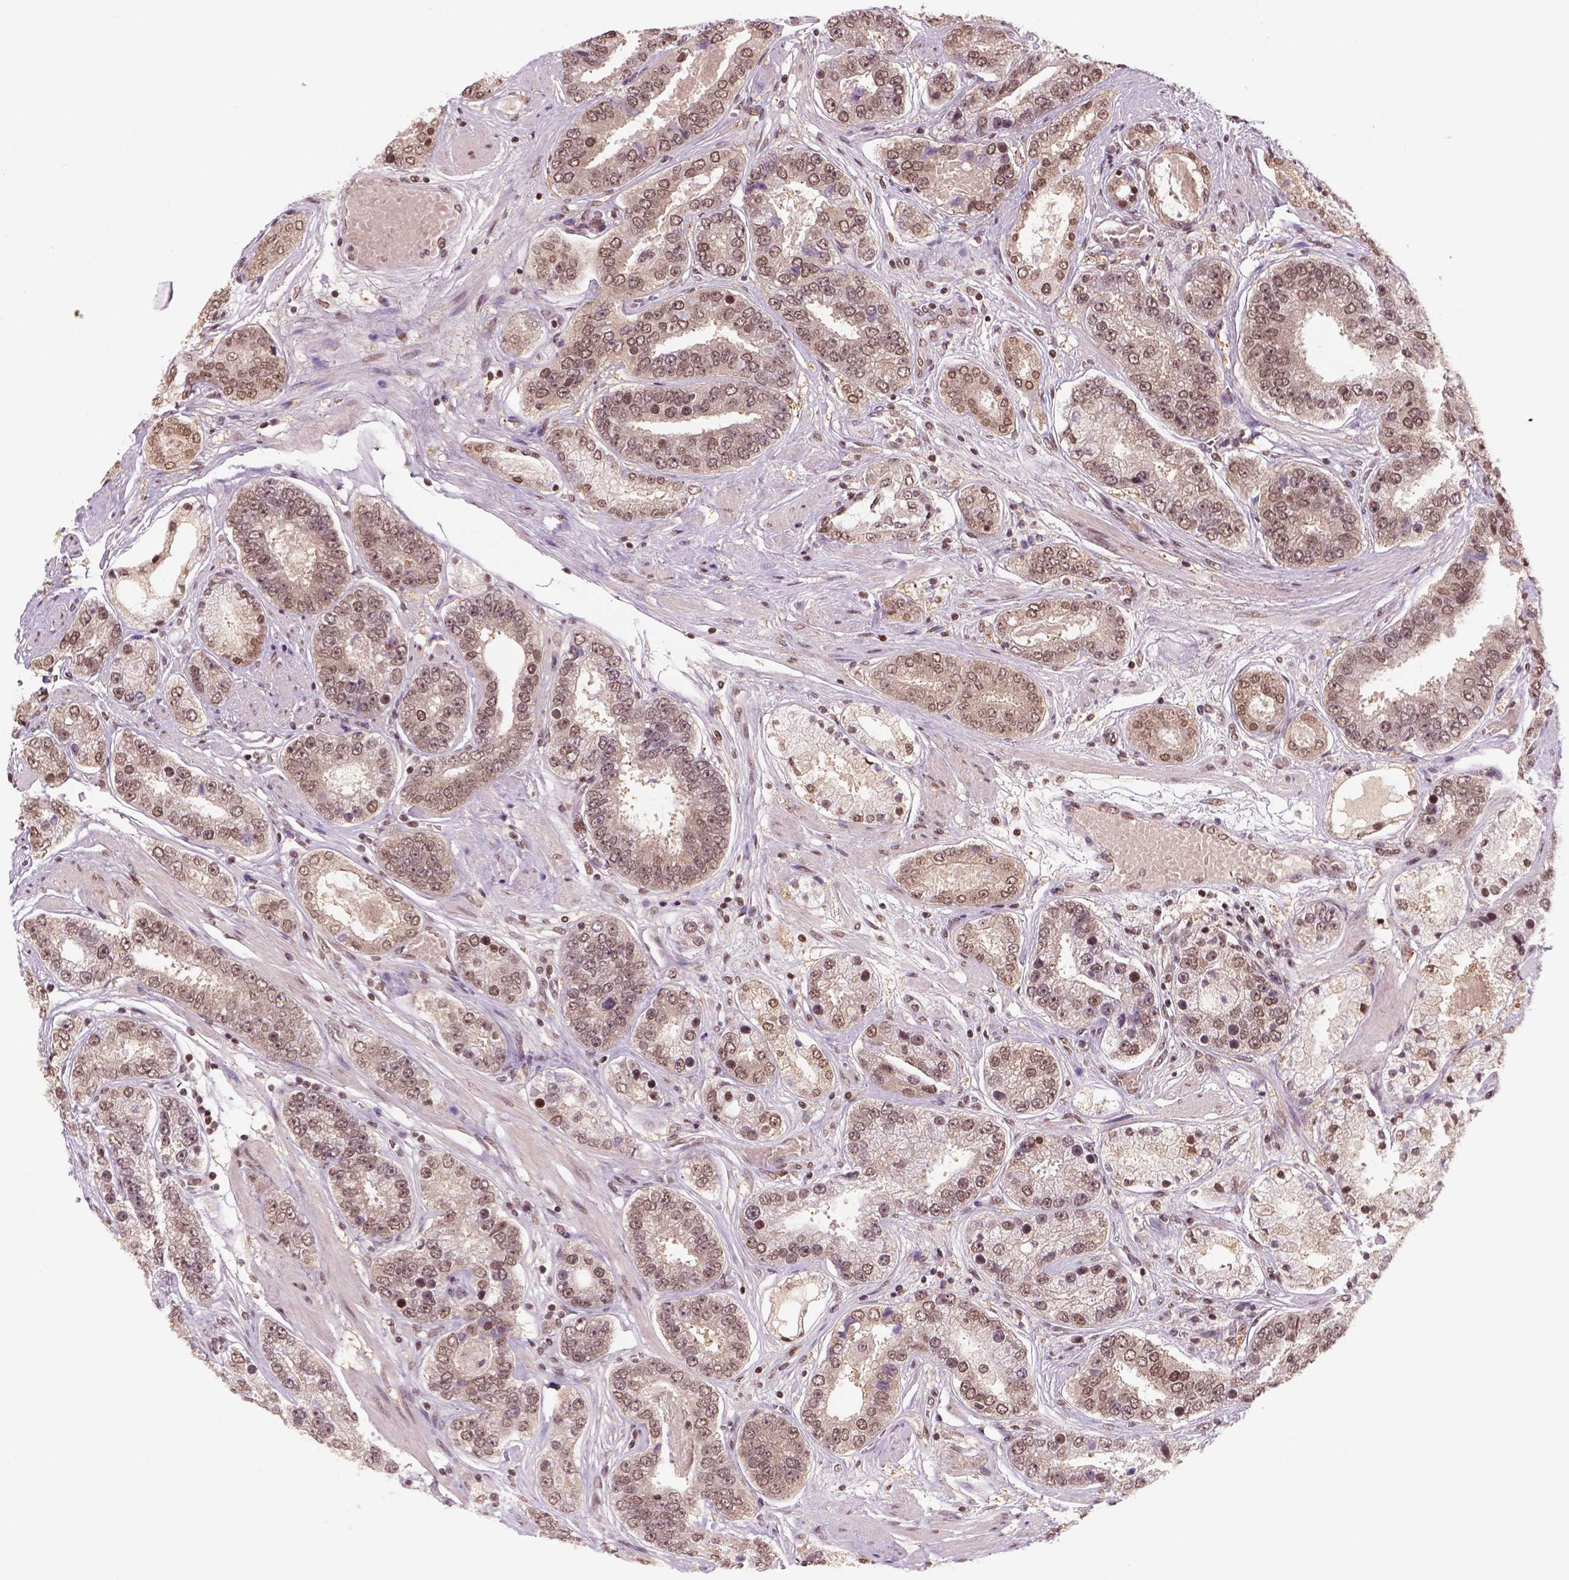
{"staining": {"intensity": "weak", "quantity": ">75%", "location": "cytoplasmic/membranous,nuclear"}, "tissue": "prostate cancer", "cell_type": "Tumor cells", "image_type": "cancer", "snomed": [{"axis": "morphology", "description": "Adenocarcinoma, High grade"}, {"axis": "topography", "description": "Prostate"}], "caption": "A brown stain labels weak cytoplasmic/membranous and nuclear staining of a protein in prostate cancer tumor cells.", "gene": "GOT1", "patient": {"sex": "male", "age": 63}}